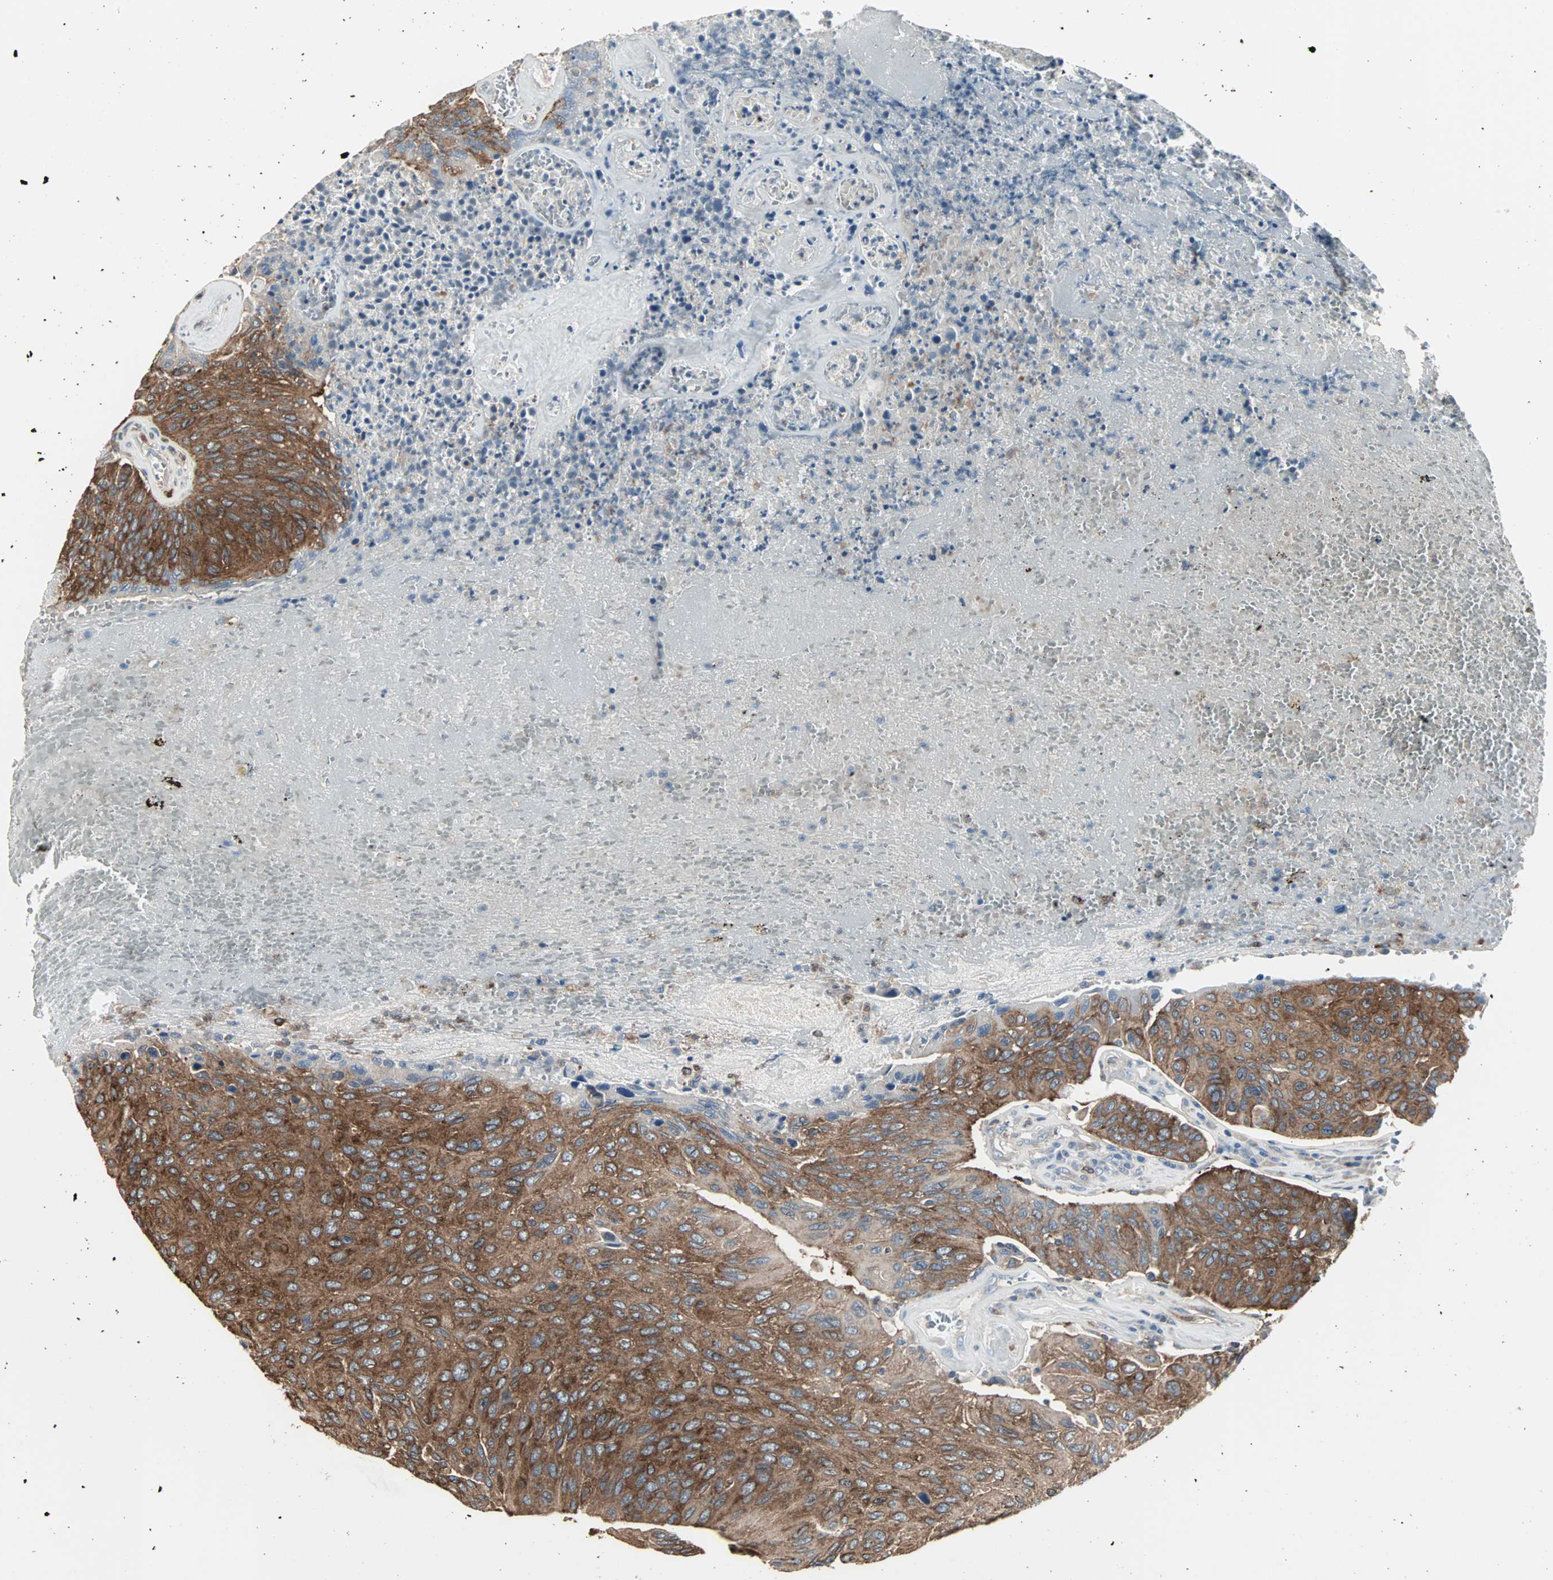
{"staining": {"intensity": "strong", "quantity": ">75%", "location": "cytoplasmic/membranous"}, "tissue": "urothelial cancer", "cell_type": "Tumor cells", "image_type": "cancer", "snomed": [{"axis": "morphology", "description": "Urothelial carcinoma, High grade"}, {"axis": "topography", "description": "Urinary bladder"}], "caption": "A micrograph of urothelial carcinoma (high-grade) stained for a protein shows strong cytoplasmic/membranous brown staining in tumor cells.", "gene": "LRRFIP1", "patient": {"sex": "male", "age": 66}}